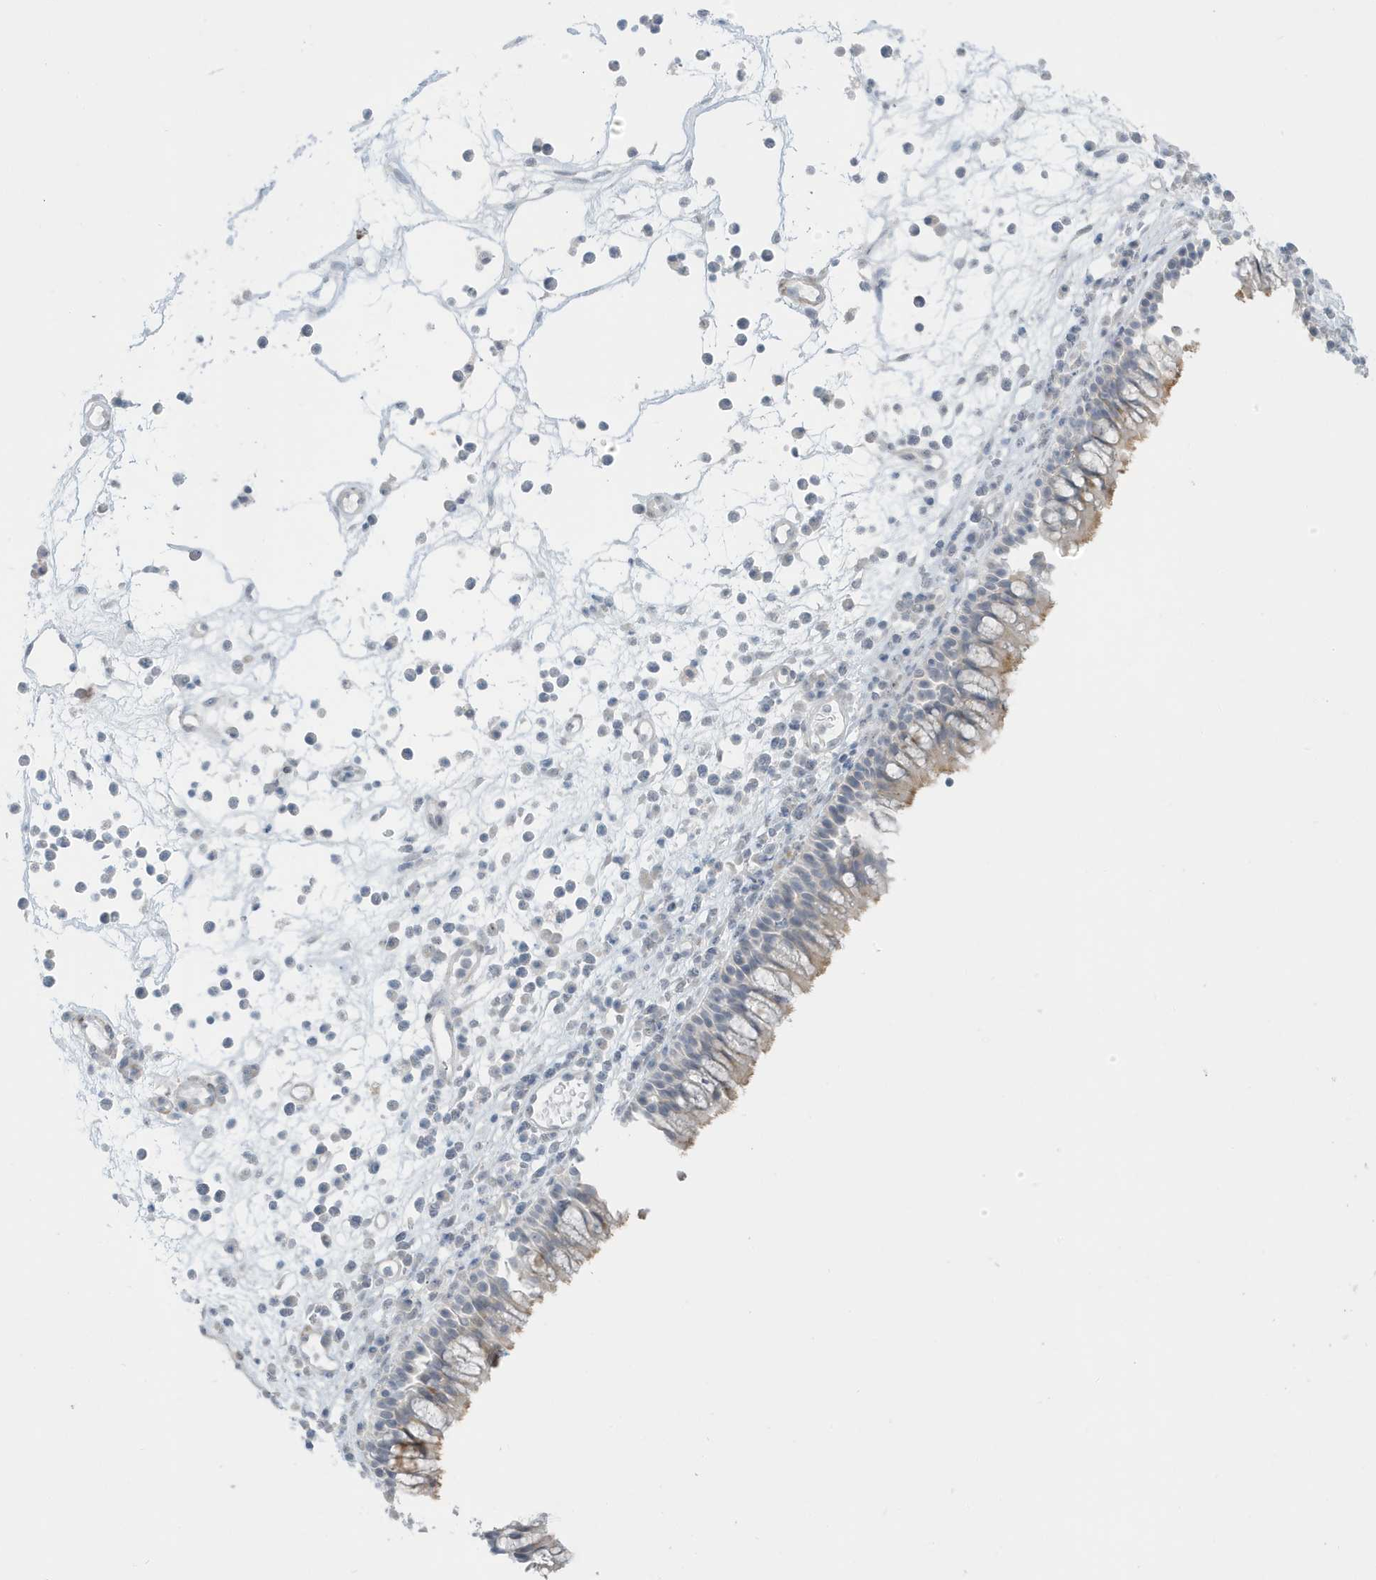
{"staining": {"intensity": "weak", "quantity": "25%-75%", "location": "cytoplasmic/membranous"}, "tissue": "nasopharynx", "cell_type": "Respiratory epithelial cells", "image_type": "normal", "snomed": [{"axis": "morphology", "description": "Normal tissue, NOS"}, {"axis": "morphology", "description": "Inflammation, NOS"}, {"axis": "morphology", "description": "Malignant melanoma, Metastatic site"}, {"axis": "topography", "description": "Nasopharynx"}], "caption": "Brown immunohistochemical staining in unremarkable human nasopharynx demonstrates weak cytoplasmic/membranous staining in approximately 25%-75% of respiratory epithelial cells. Nuclei are stained in blue.", "gene": "PERM1", "patient": {"sex": "male", "age": 70}}